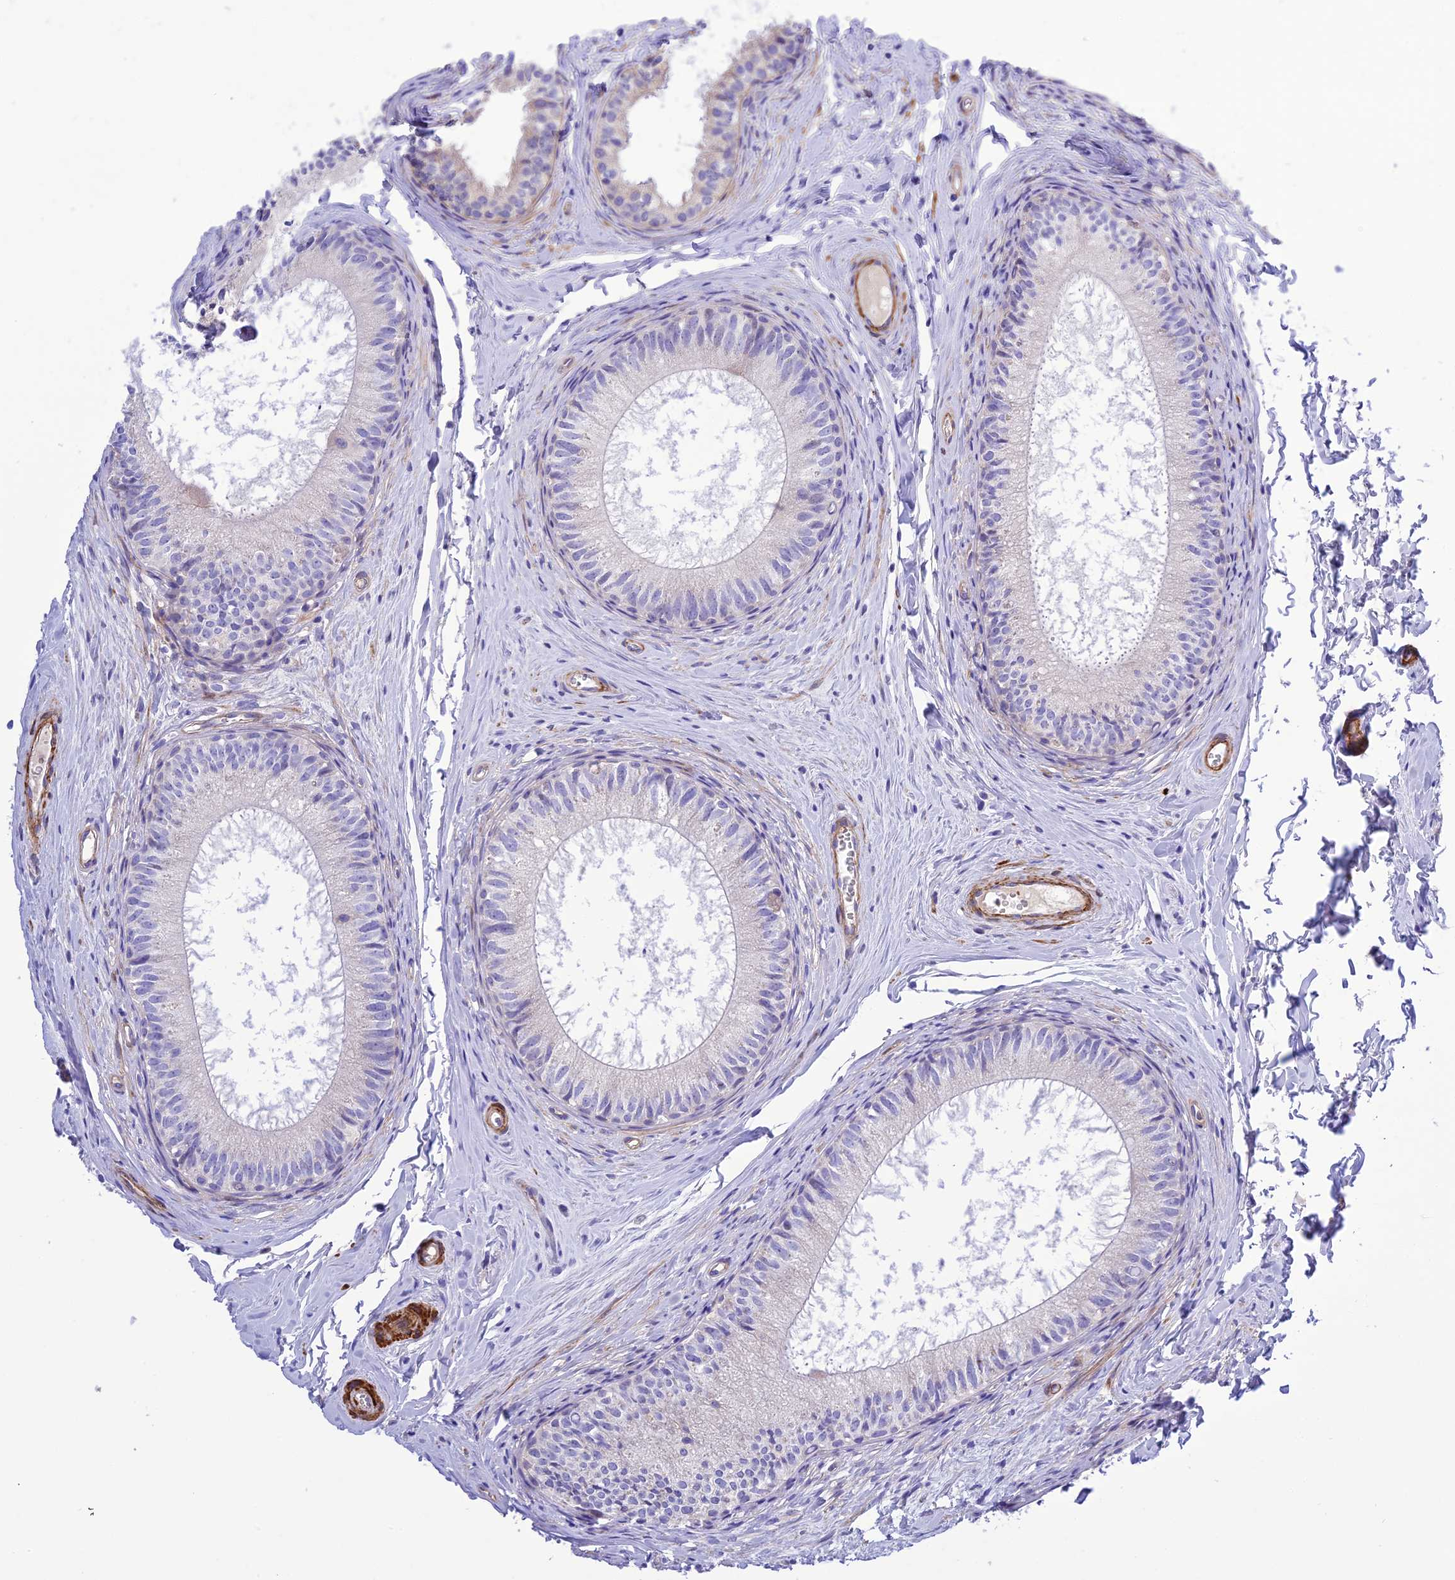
{"staining": {"intensity": "negative", "quantity": "none", "location": "none"}, "tissue": "epididymis", "cell_type": "Glandular cells", "image_type": "normal", "snomed": [{"axis": "morphology", "description": "Normal tissue, NOS"}, {"axis": "topography", "description": "Epididymis"}], "caption": "Glandular cells show no significant protein staining in unremarkable epididymis. (DAB immunohistochemistry with hematoxylin counter stain).", "gene": "FRA10AC1", "patient": {"sex": "male", "age": 34}}